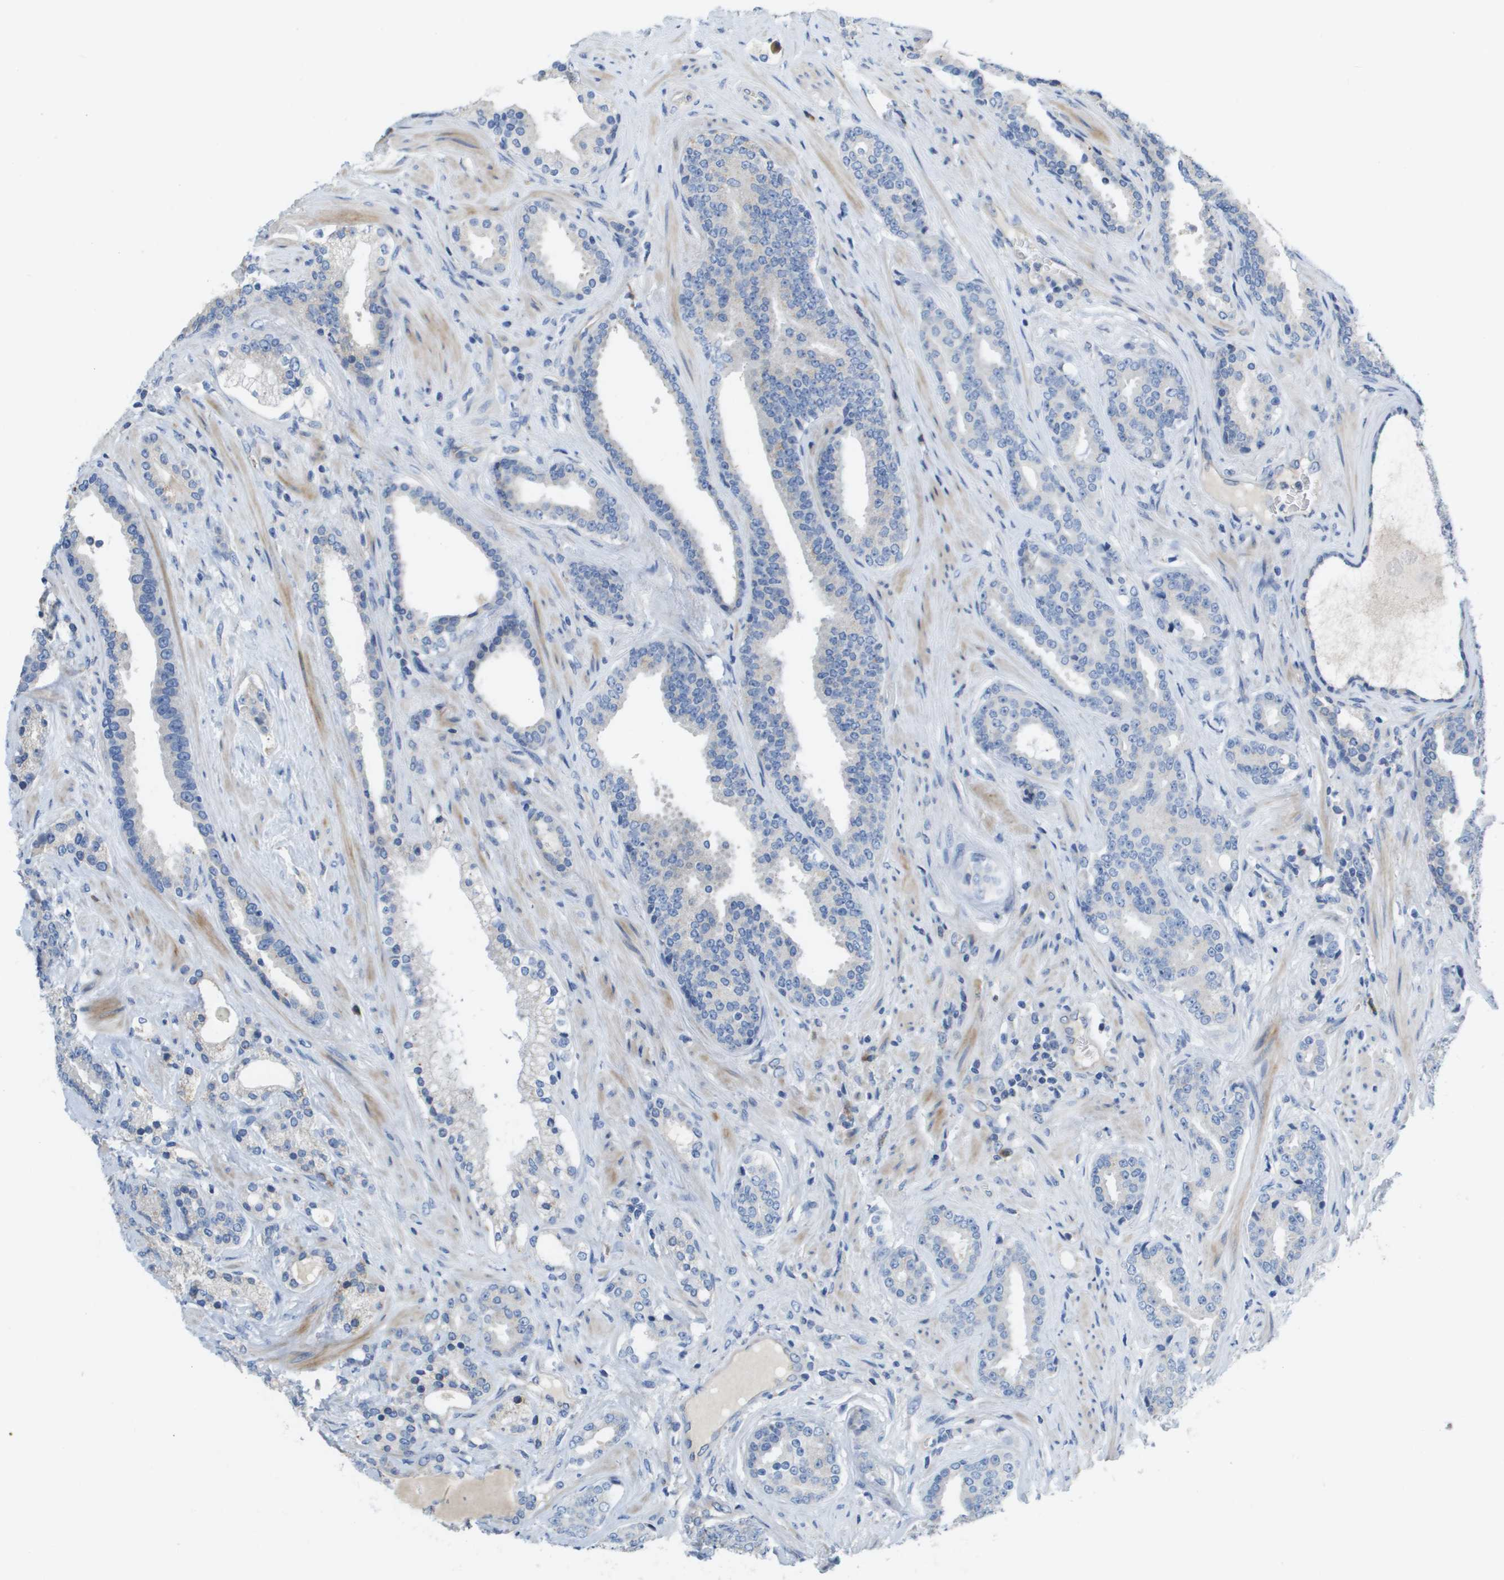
{"staining": {"intensity": "negative", "quantity": "none", "location": "none"}, "tissue": "prostate cancer", "cell_type": "Tumor cells", "image_type": "cancer", "snomed": [{"axis": "morphology", "description": "Adenocarcinoma, High grade"}, {"axis": "topography", "description": "Prostate"}], "caption": "A high-resolution micrograph shows IHC staining of high-grade adenocarcinoma (prostate), which shows no significant staining in tumor cells.", "gene": "CASP10", "patient": {"sex": "male", "age": 71}}